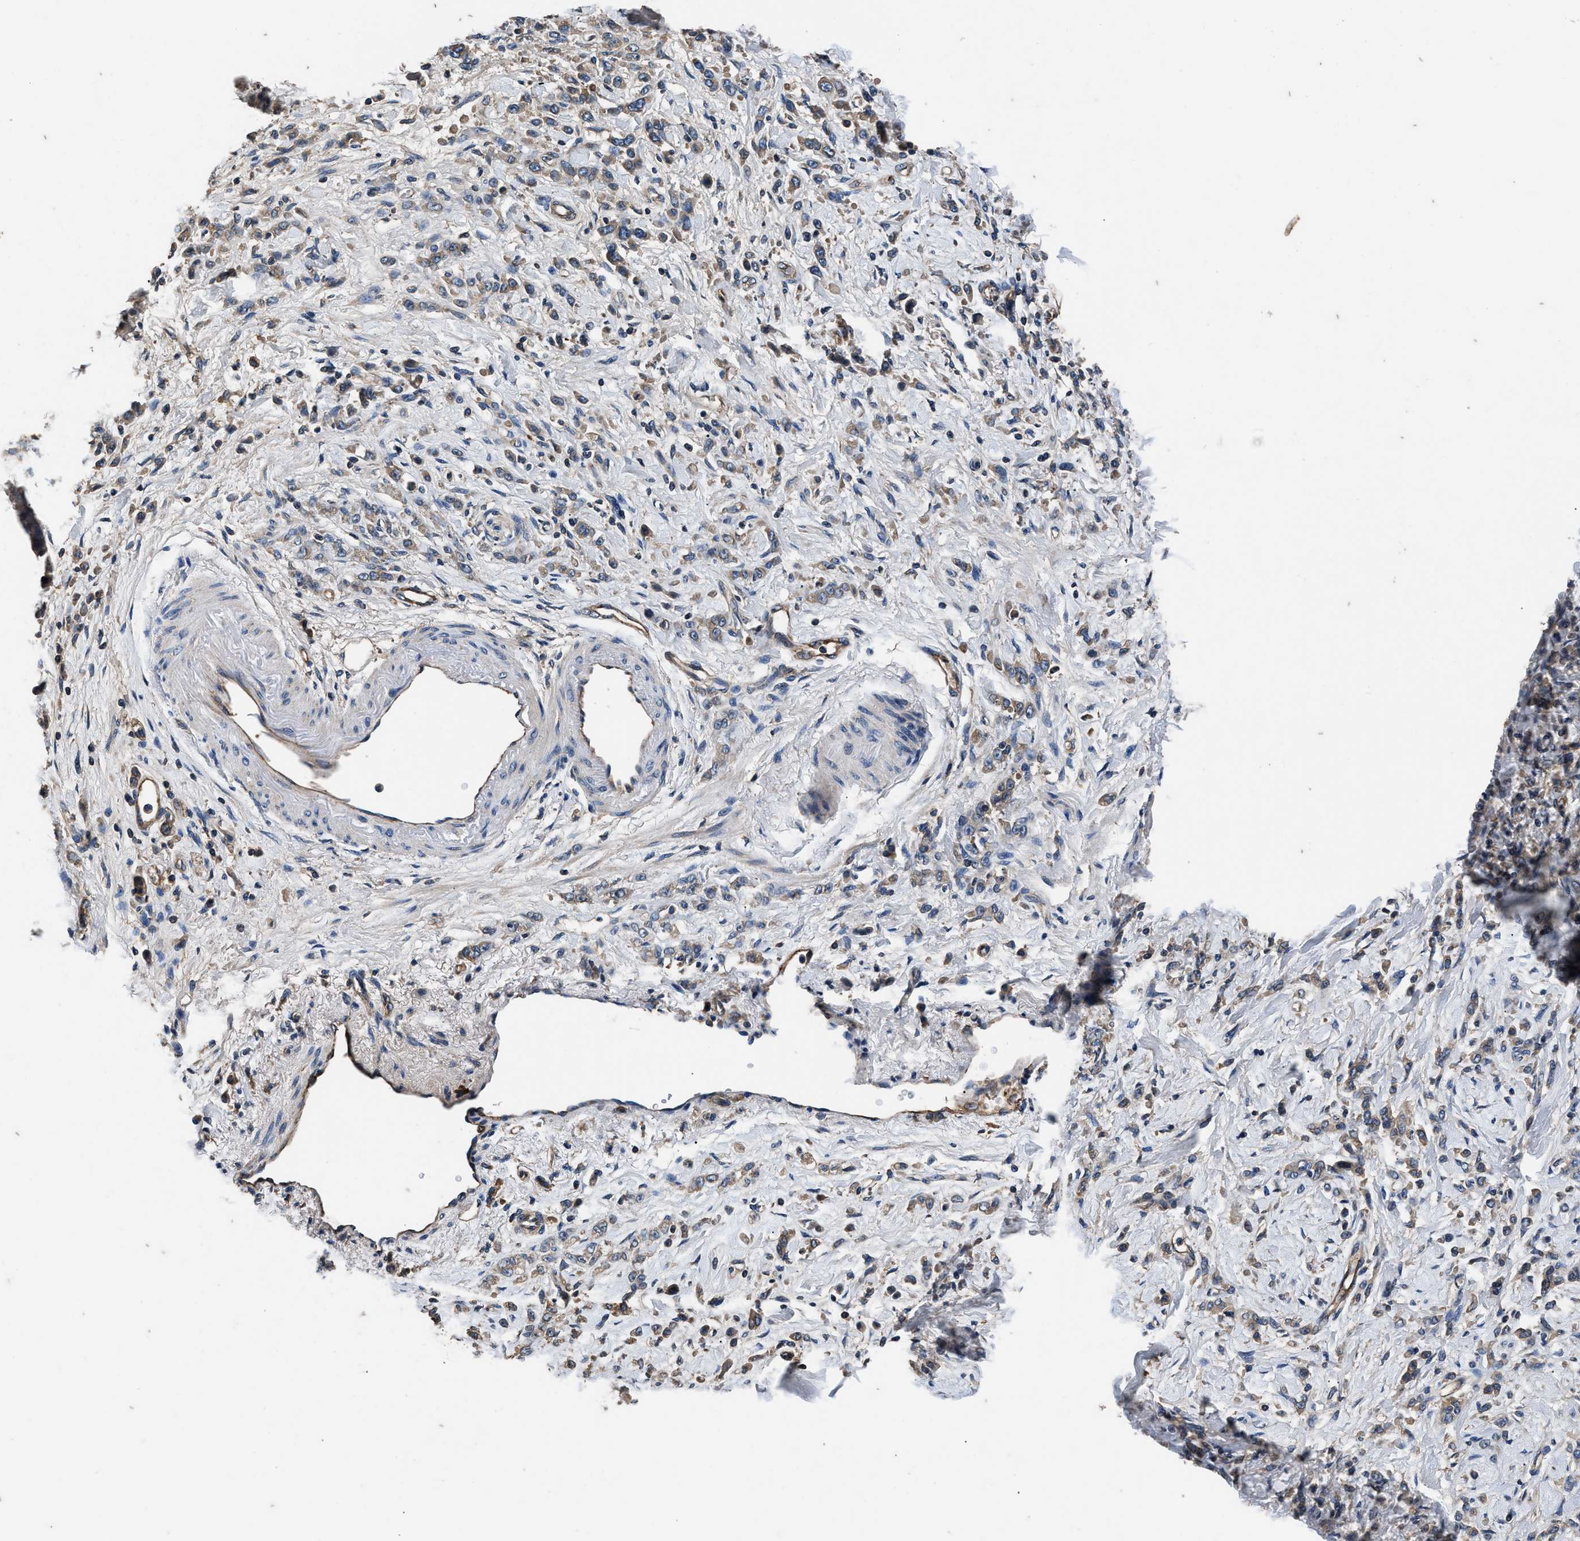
{"staining": {"intensity": "weak", "quantity": "<25%", "location": "cytoplasmic/membranous"}, "tissue": "stomach cancer", "cell_type": "Tumor cells", "image_type": "cancer", "snomed": [{"axis": "morphology", "description": "Normal tissue, NOS"}, {"axis": "morphology", "description": "Adenocarcinoma, NOS"}, {"axis": "topography", "description": "Stomach"}], "caption": "This is an IHC histopathology image of stomach cancer (adenocarcinoma). There is no staining in tumor cells.", "gene": "DHRS7B", "patient": {"sex": "male", "age": 82}}